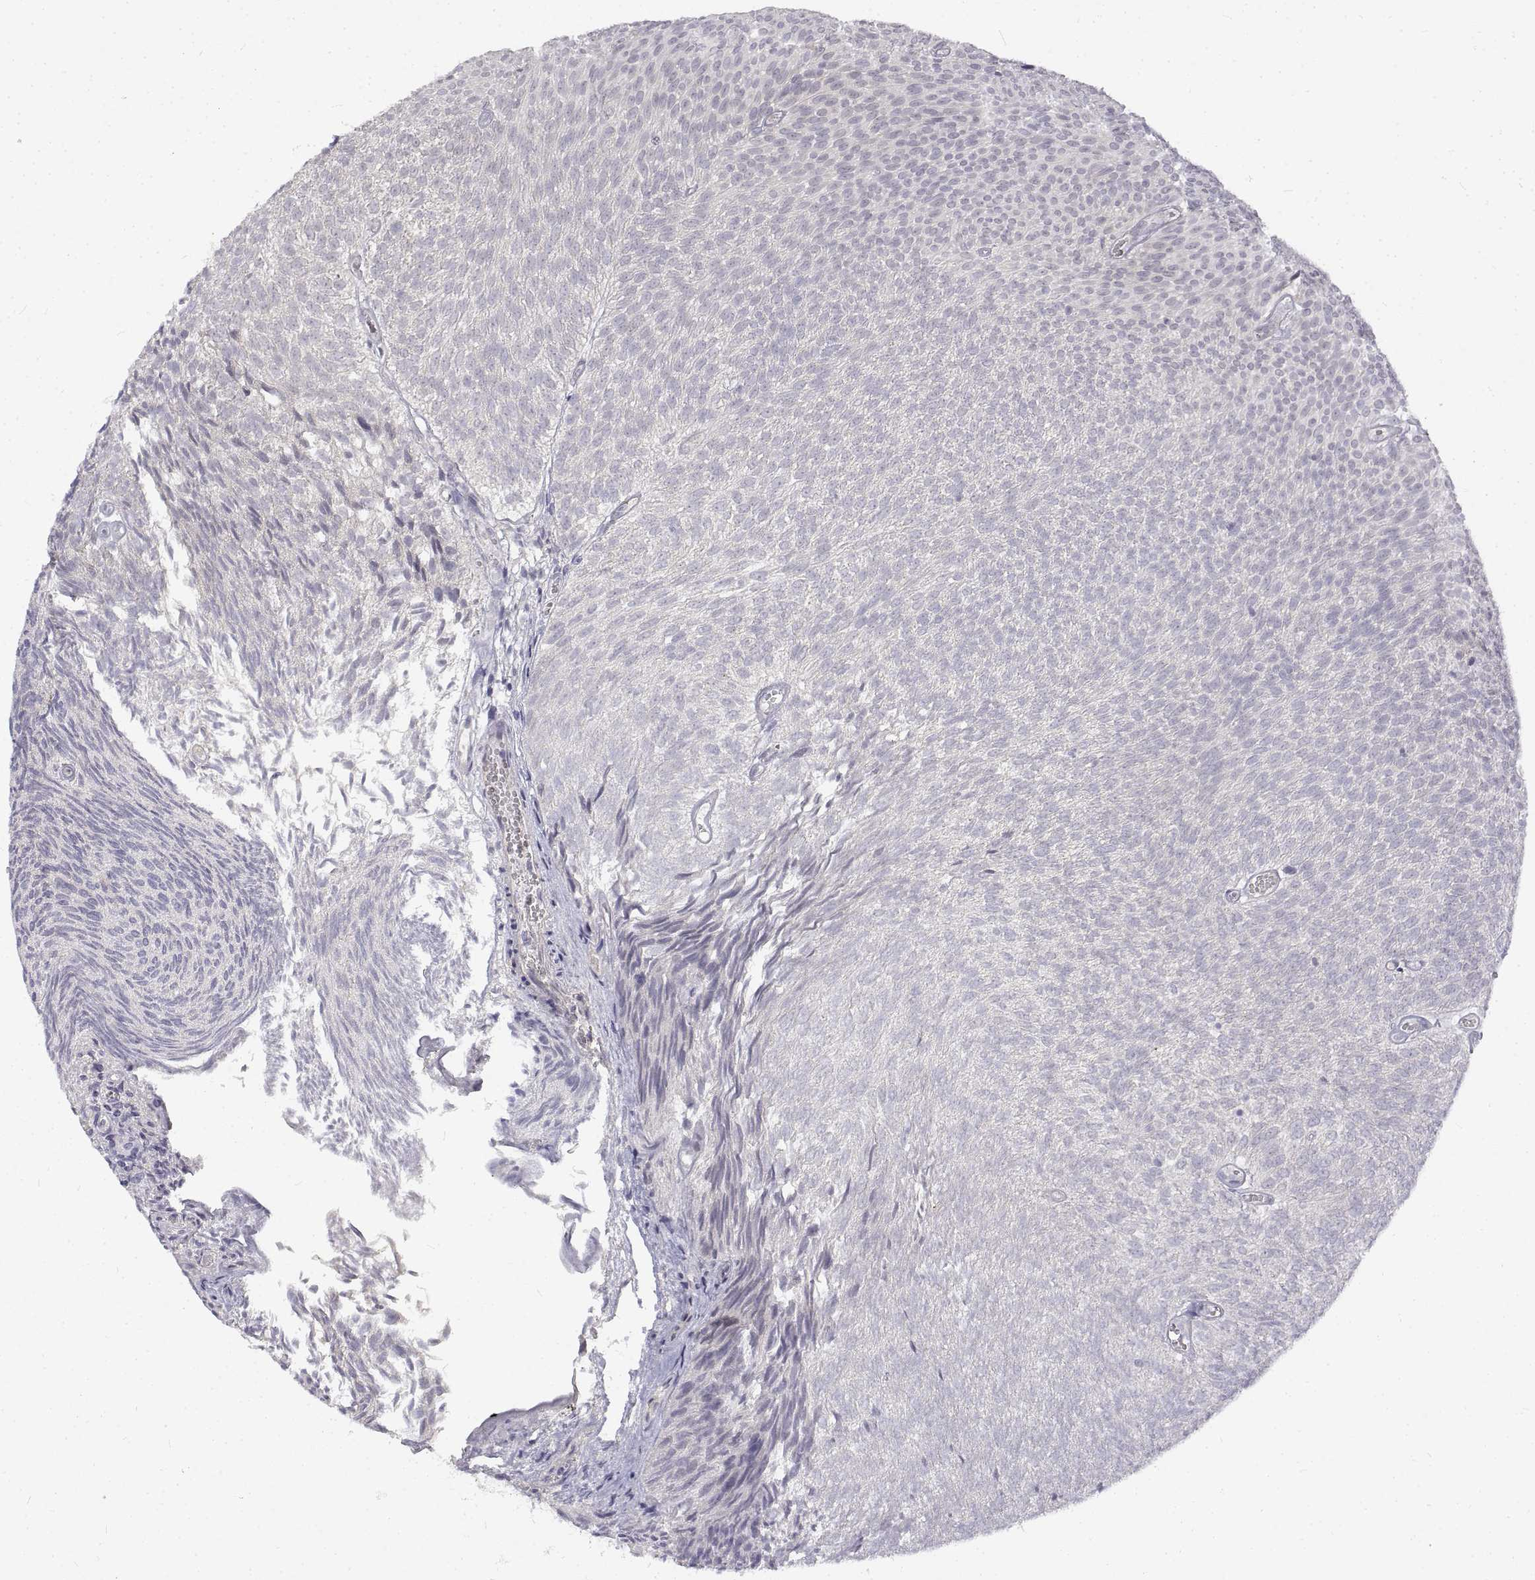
{"staining": {"intensity": "negative", "quantity": "none", "location": "none"}, "tissue": "urothelial cancer", "cell_type": "Tumor cells", "image_type": "cancer", "snomed": [{"axis": "morphology", "description": "Urothelial carcinoma, Low grade"}, {"axis": "topography", "description": "Urinary bladder"}], "caption": "IHC image of human urothelial cancer stained for a protein (brown), which reveals no staining in tumor cells.", "gene": "ANO2", "patient": {"sex": "male", "age": 77}}